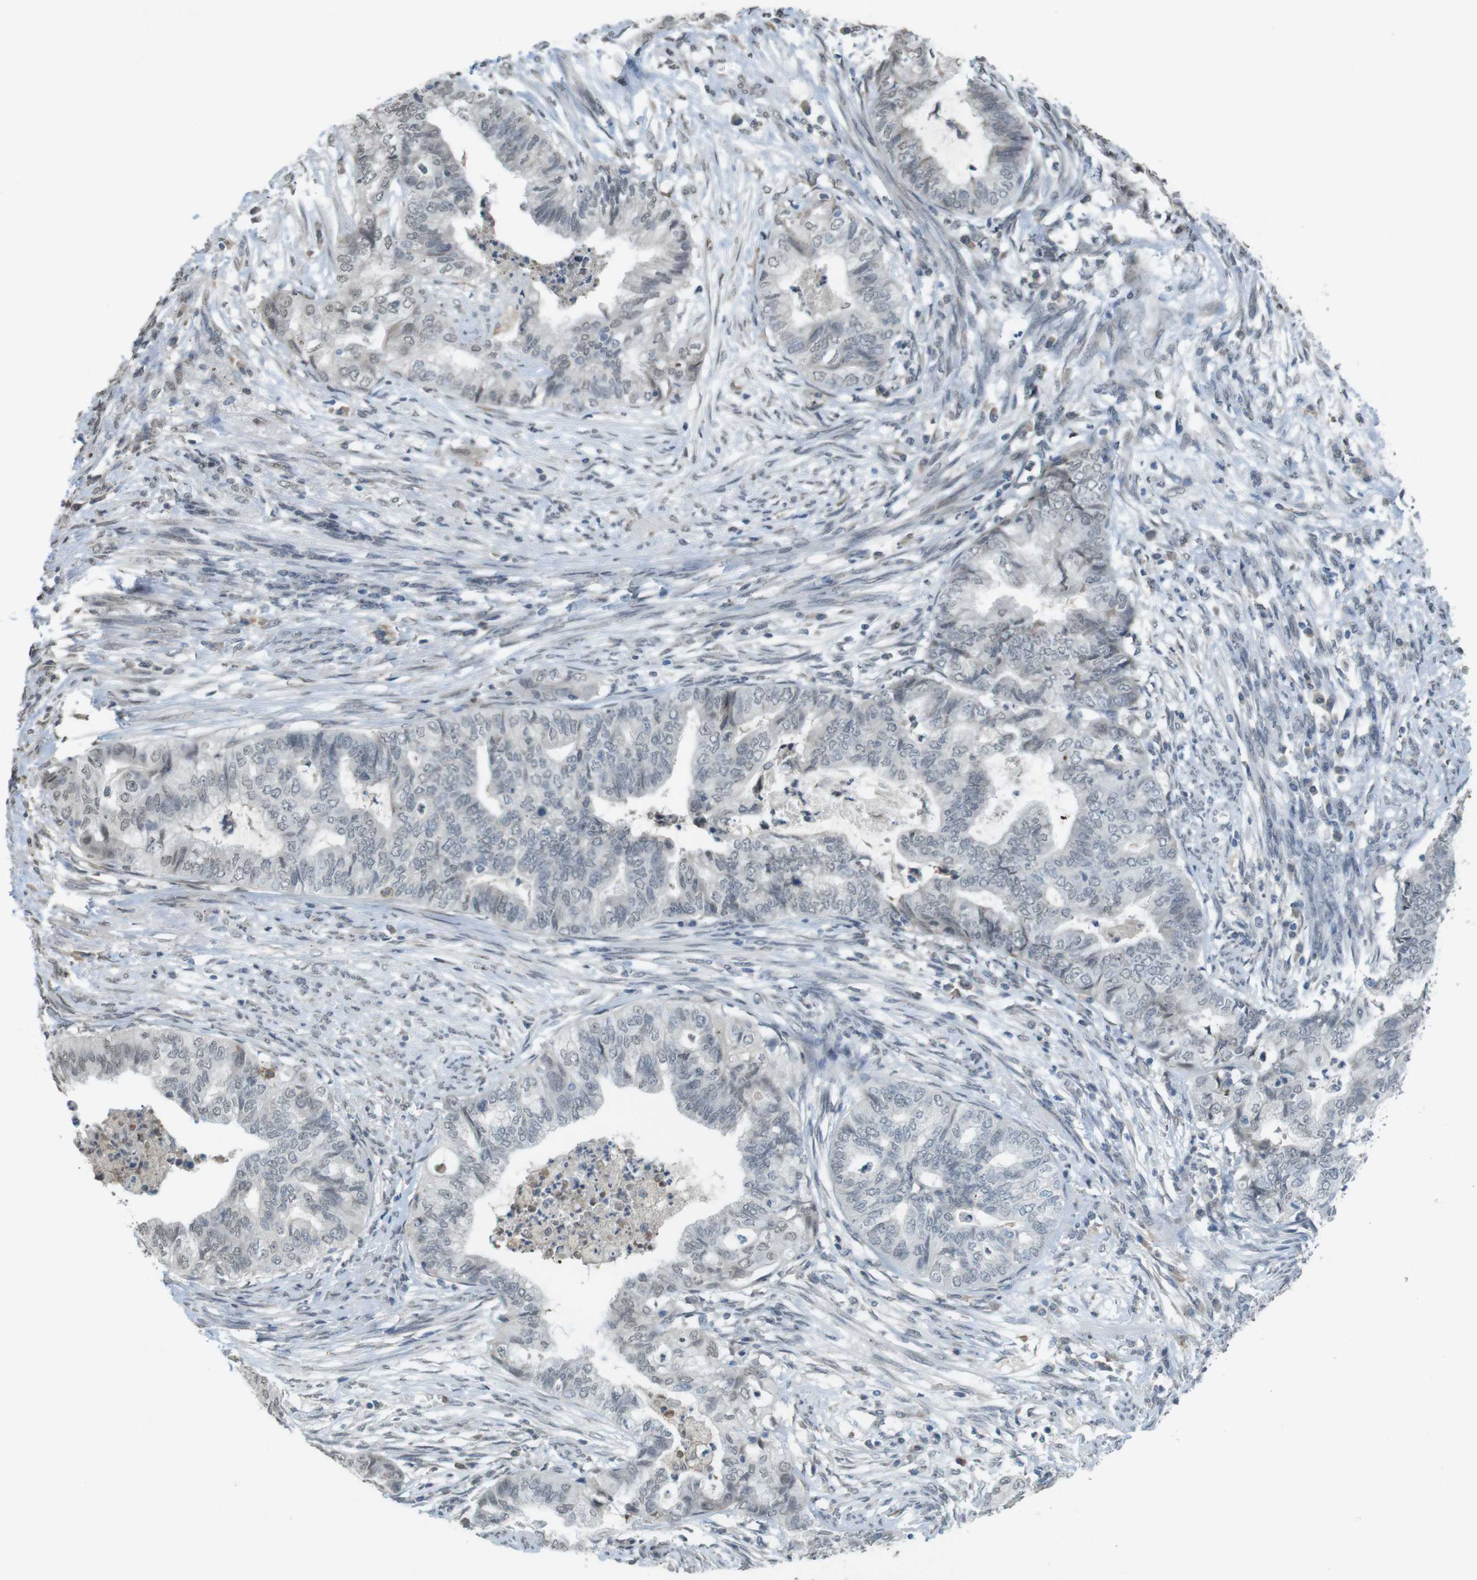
{"staining": {"intensity": "negative", "quantity": "none", "location": "none"}, "tissue": "endometrial cancer", "cell_type": "Tumor cells", "image_type": "cancer", "snomed": [{"axis": "morphology", "description": "Adenocarcinoma, NOS"}, {"axis": "topography", "description": "Endometrium"}], "caption": "Immunohistochemical staining of endometrial cancer (adenocarcinoma) exhibits no significant staining in tumor cells.", "gene": "FZD10", "patient": {"sex": "female", "age": 79}}